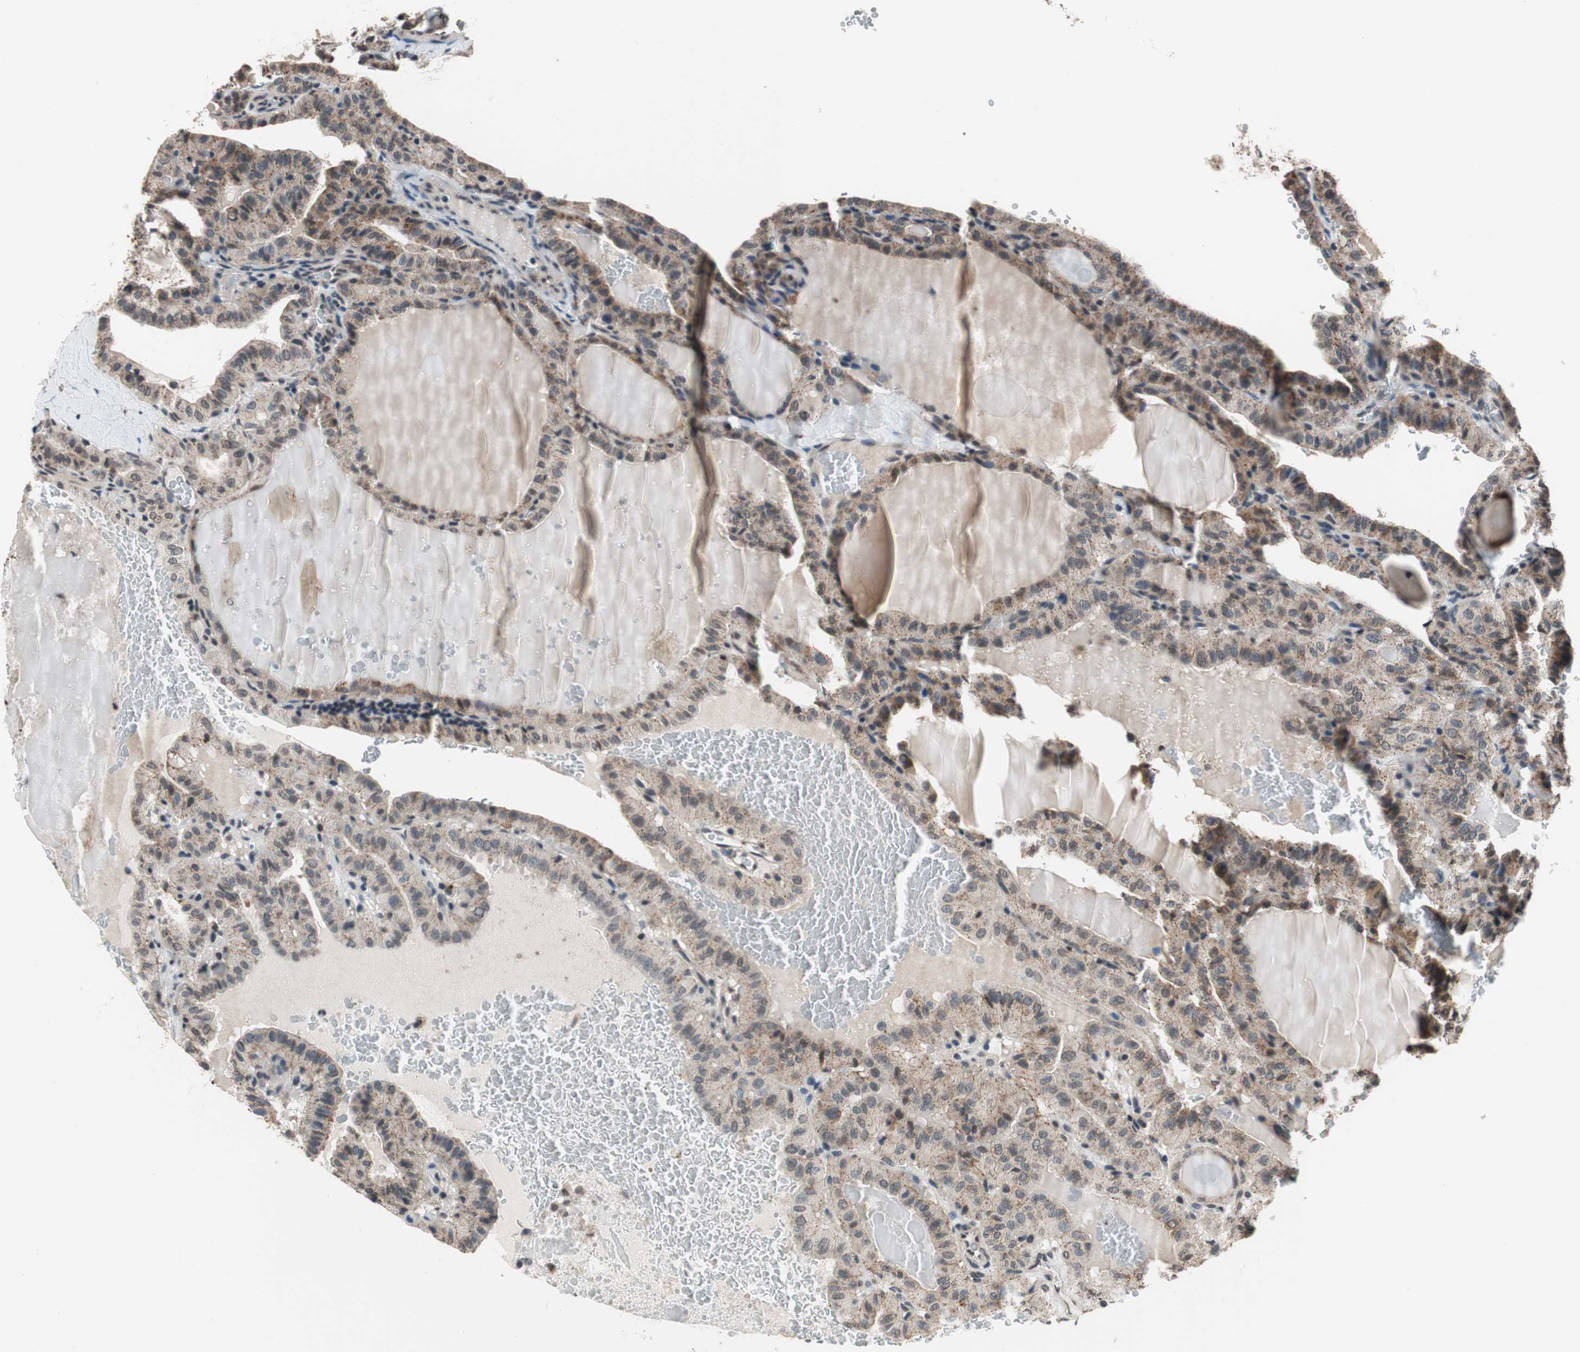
{"staining": {"intensity": "weak", "quantity": ">75%", "location": "cytoplasmic/membranous"}, "tissue": "thyroid cancer", "cell_type": "Tumor cells", "image_type": "cancer", "snomed": [{"axis": "morphology", "description": "Papillary adenocarcinoma, NOS"}, {"axis": "topography", "description": "Thyroid gland"}], "caption": "Protein analysis of thyroid papillary adenocarcinoma tissue displays weak cytoplasmic/membranous positivity in approximately >75% of tumor cells.", "gene": "RFC1", "patient": {"sex": "male", "age": 77}}